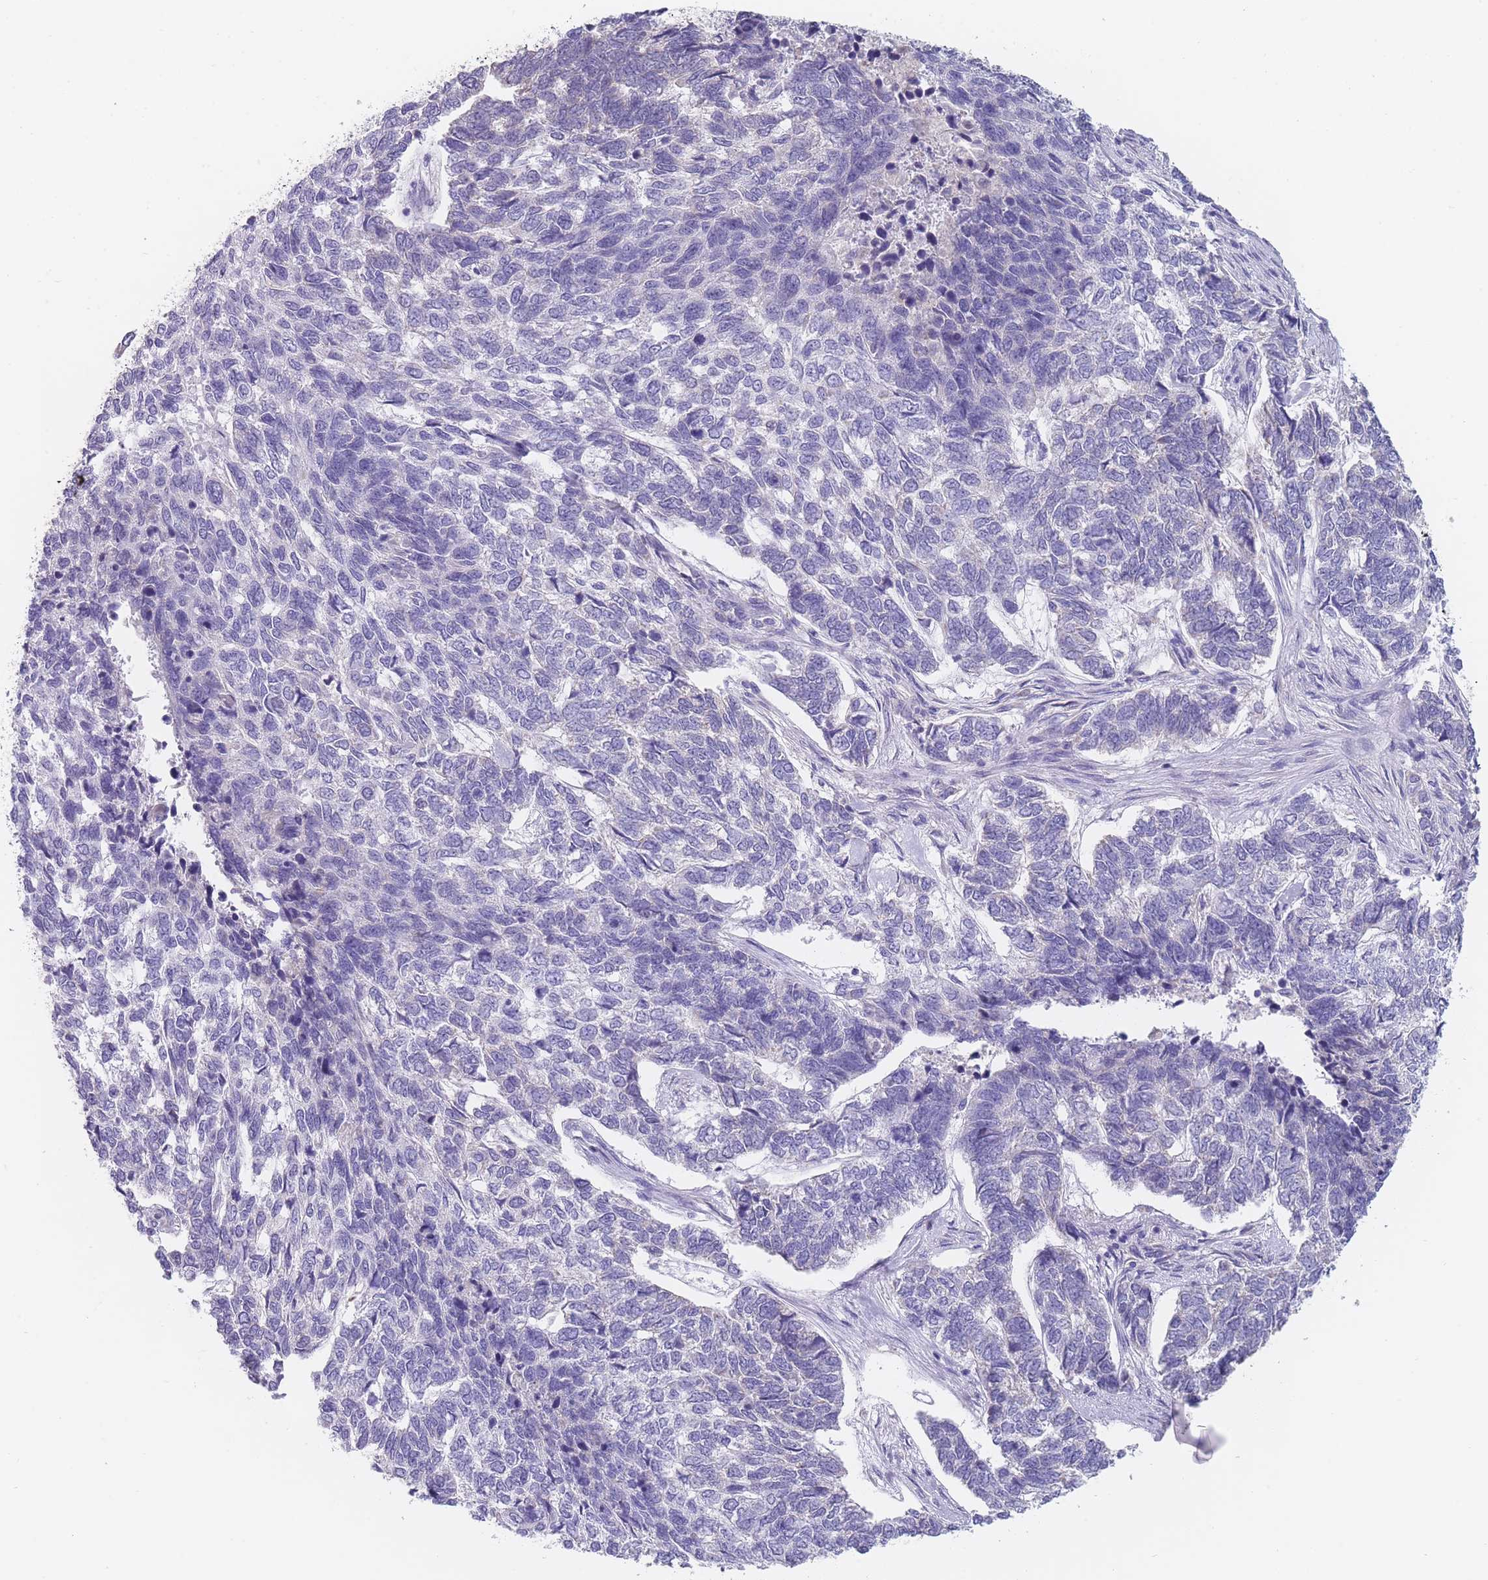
{"staining": {"intensity": "negative", "quantity": "none", "location": "none"}, "tissue": "skin cancer", "cell_type": "Tumor cells", "image_type": "cancer", "snomed": [{"axis": "morphology", "description": "Basal cell carcinoma"}, {"axis": "topography", "description": "Skin"}], "caption": "The histopathology image shows no staining of tumor cells in basal cell carcinoma (skin).", "gene": "MRPS14", "patient": {"sex": "female", "age": 65}}